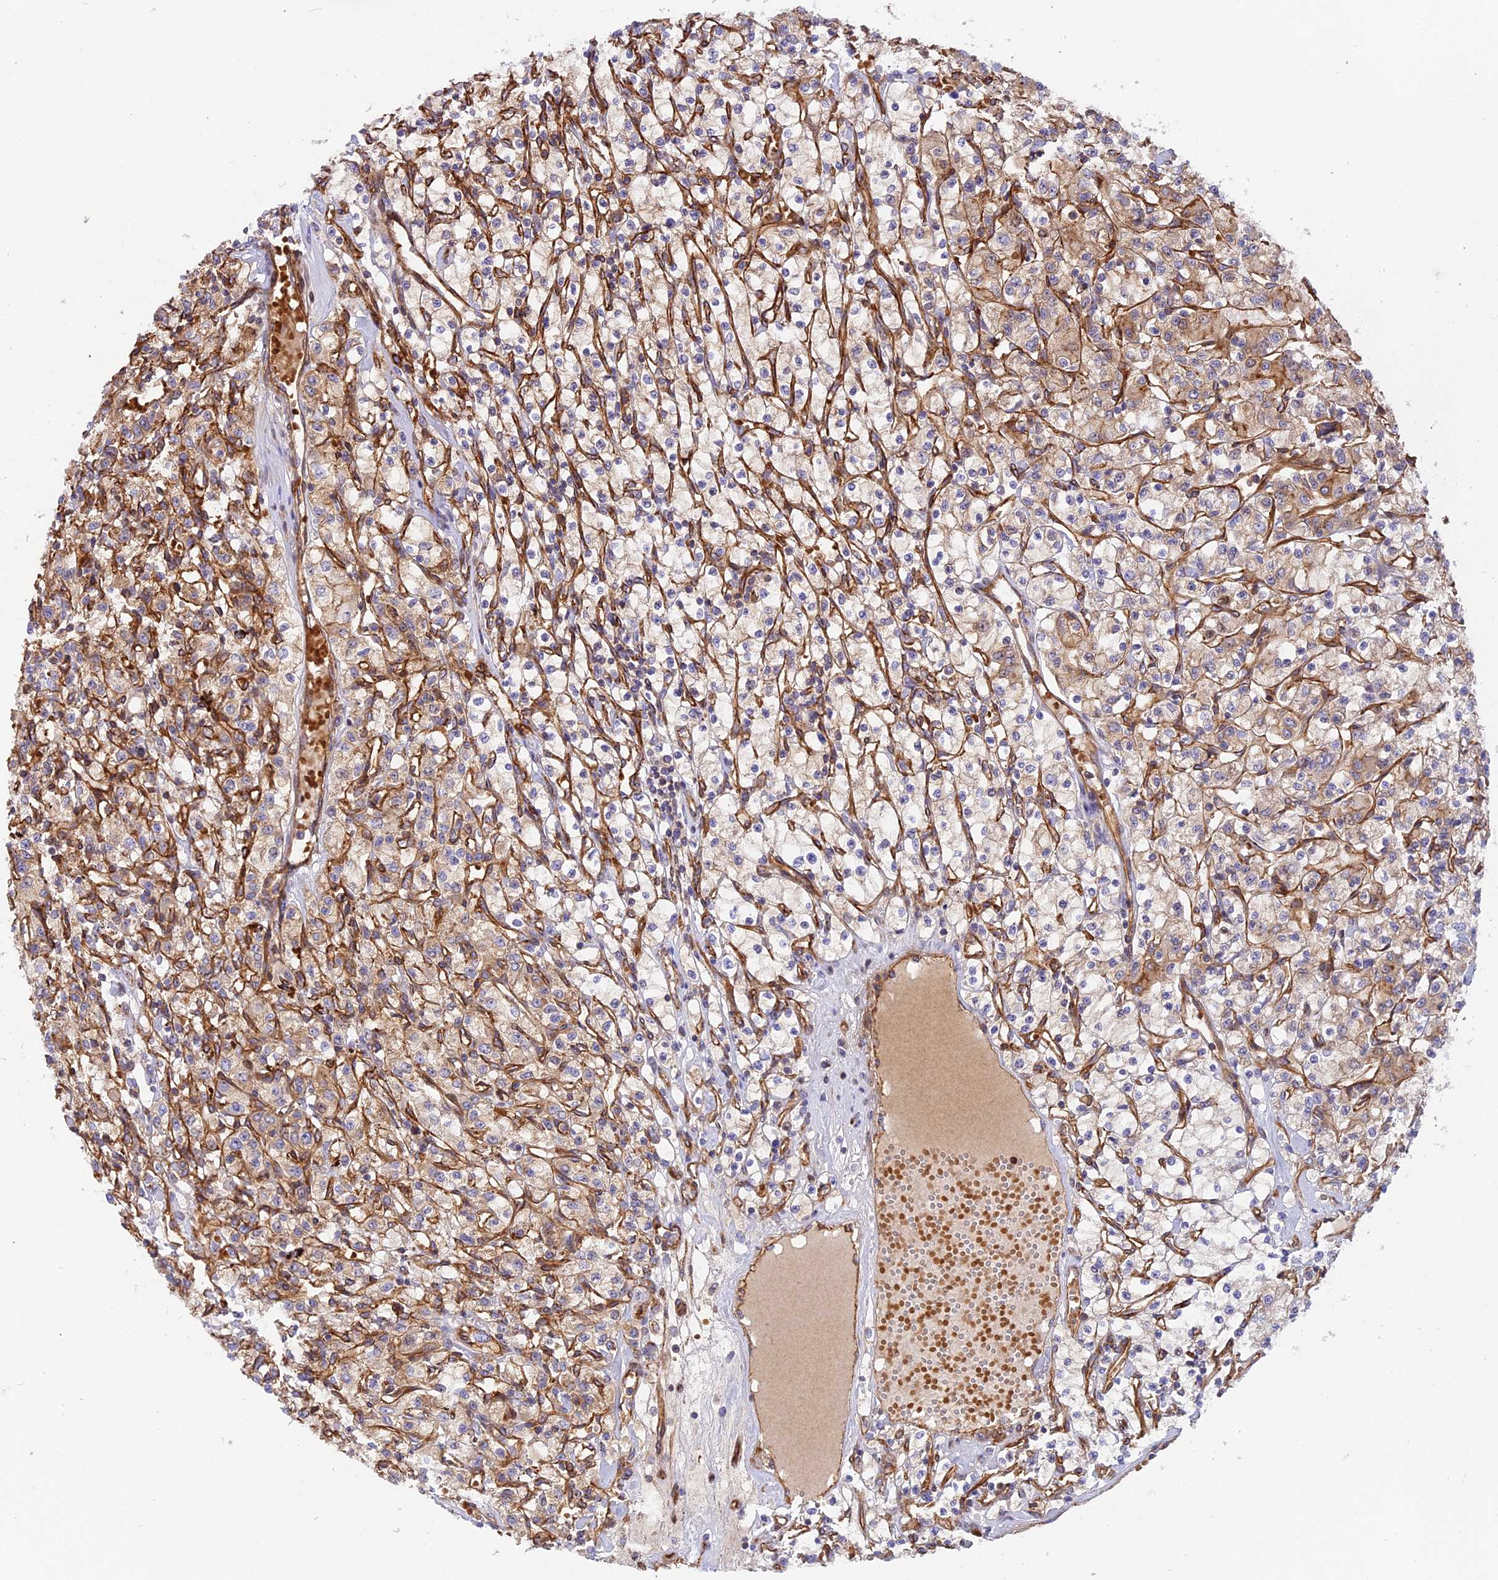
{"staining": {"intensity": "moderate", "quantity": "25%-75%", "location": "cytoplasmic/membranous"}, "tissue": "renal cancer", "cell_type": "Tumor cells", "image_type": "cancer", "snomed": [{"axis": "morphology", "description": "Adenocarcinoma, NOS"}, {"axis": "topography", "description": "Kidney"}], "caption": "A medium amount of moderate cytoplasmic/membranous expression is appreciated in approximately 25%-75% of tumor cells in adenocarcinoma (renal) tissue.", "gene": "CNBD2", "patient": {"sex": "female", "age": 59}}